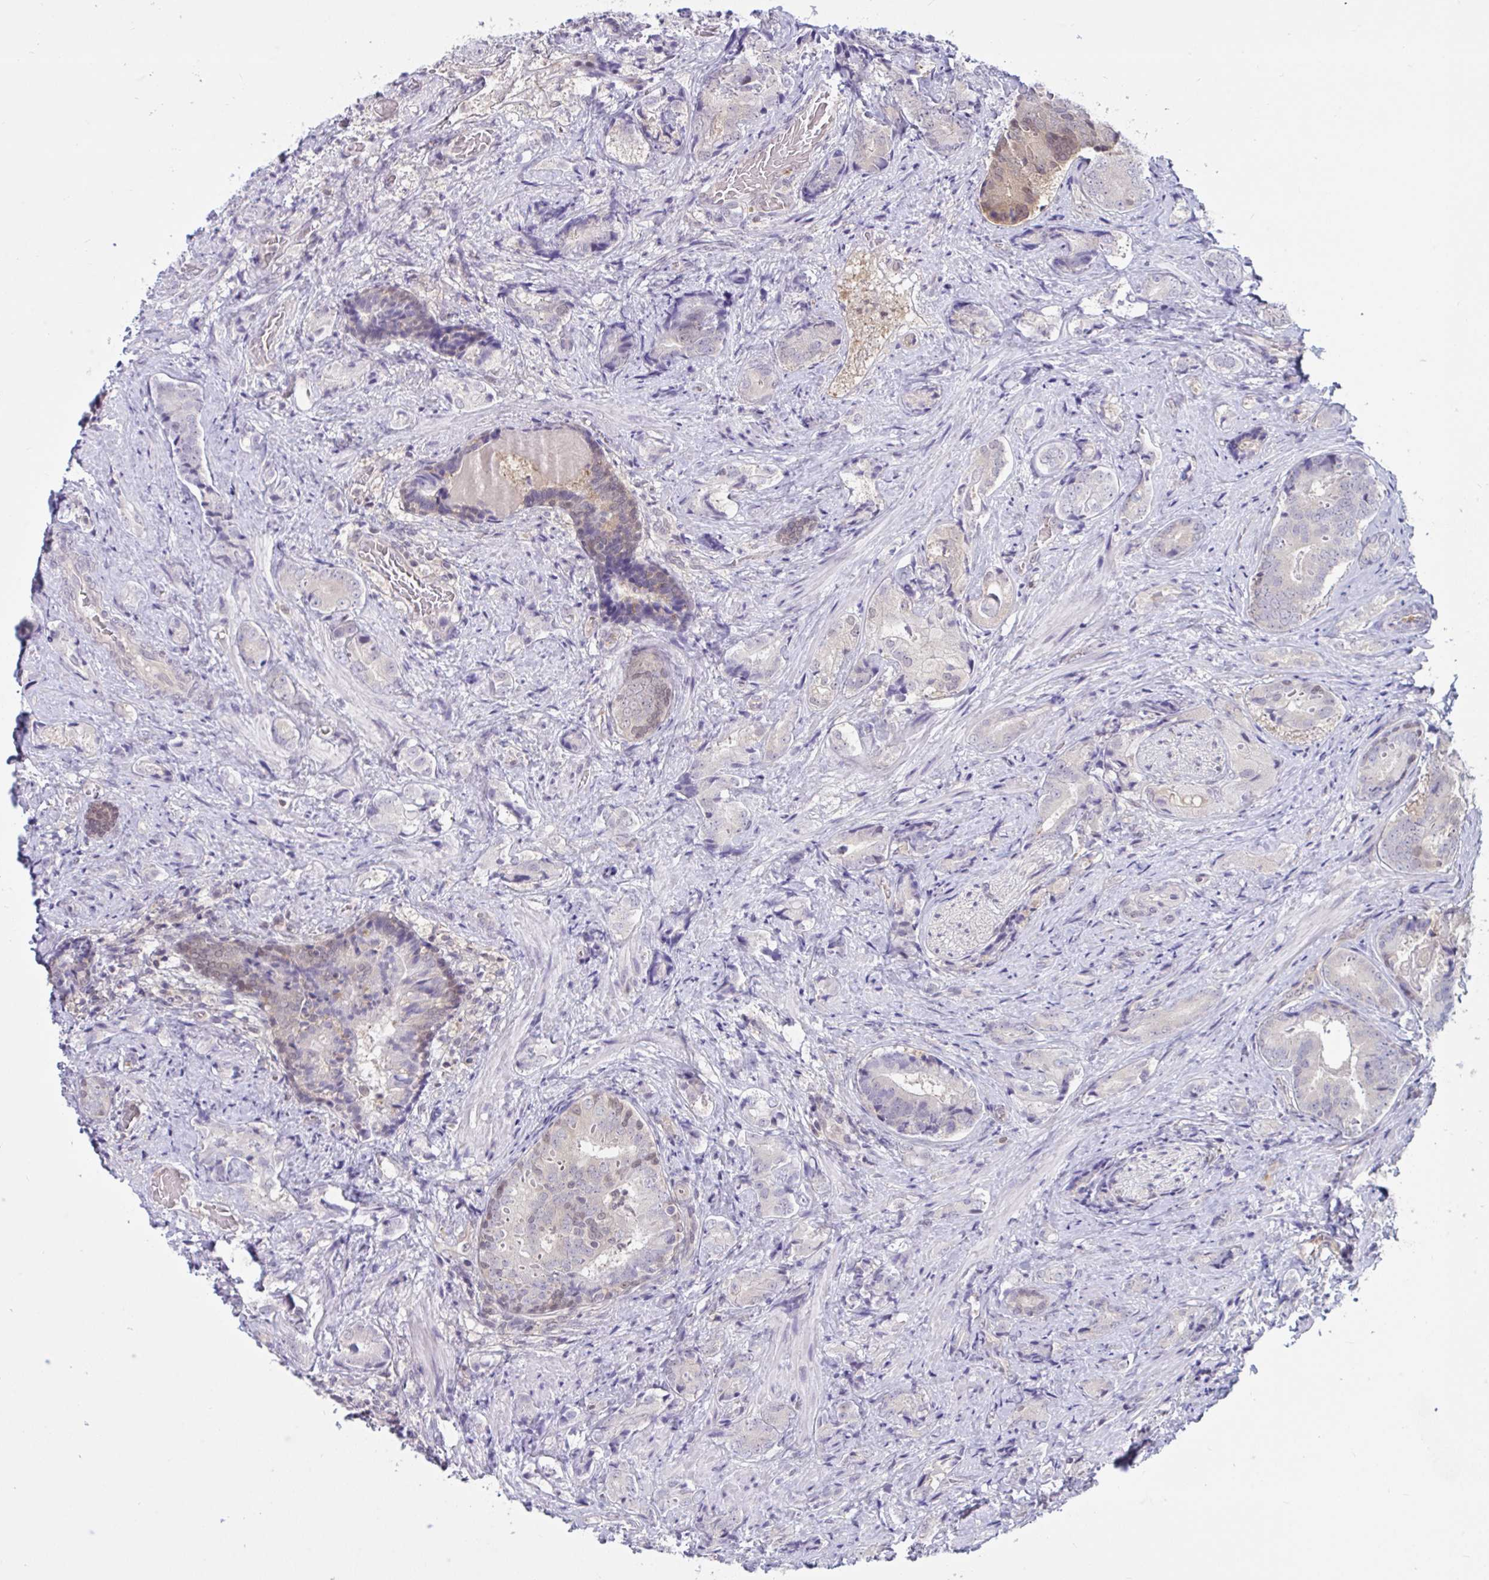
{"staining": {"intensity": "negative", "quantity": "none", "location": "none"}, "tissue": "prostate cancer", "cell_type": "Tumor cells", "image_type": "cancer", "snomed": [{"axis": "morphology", "description": "Adenocarcinoma, High grade"}, {"axis": "topography", "description": "Prostate"}], "caption": "Immunohistochemical staining of human prostate cancer exhibits no significant positivity in tumor cells.", "gene": "TSN", "patient": {"sex": "male", "age": 62}}